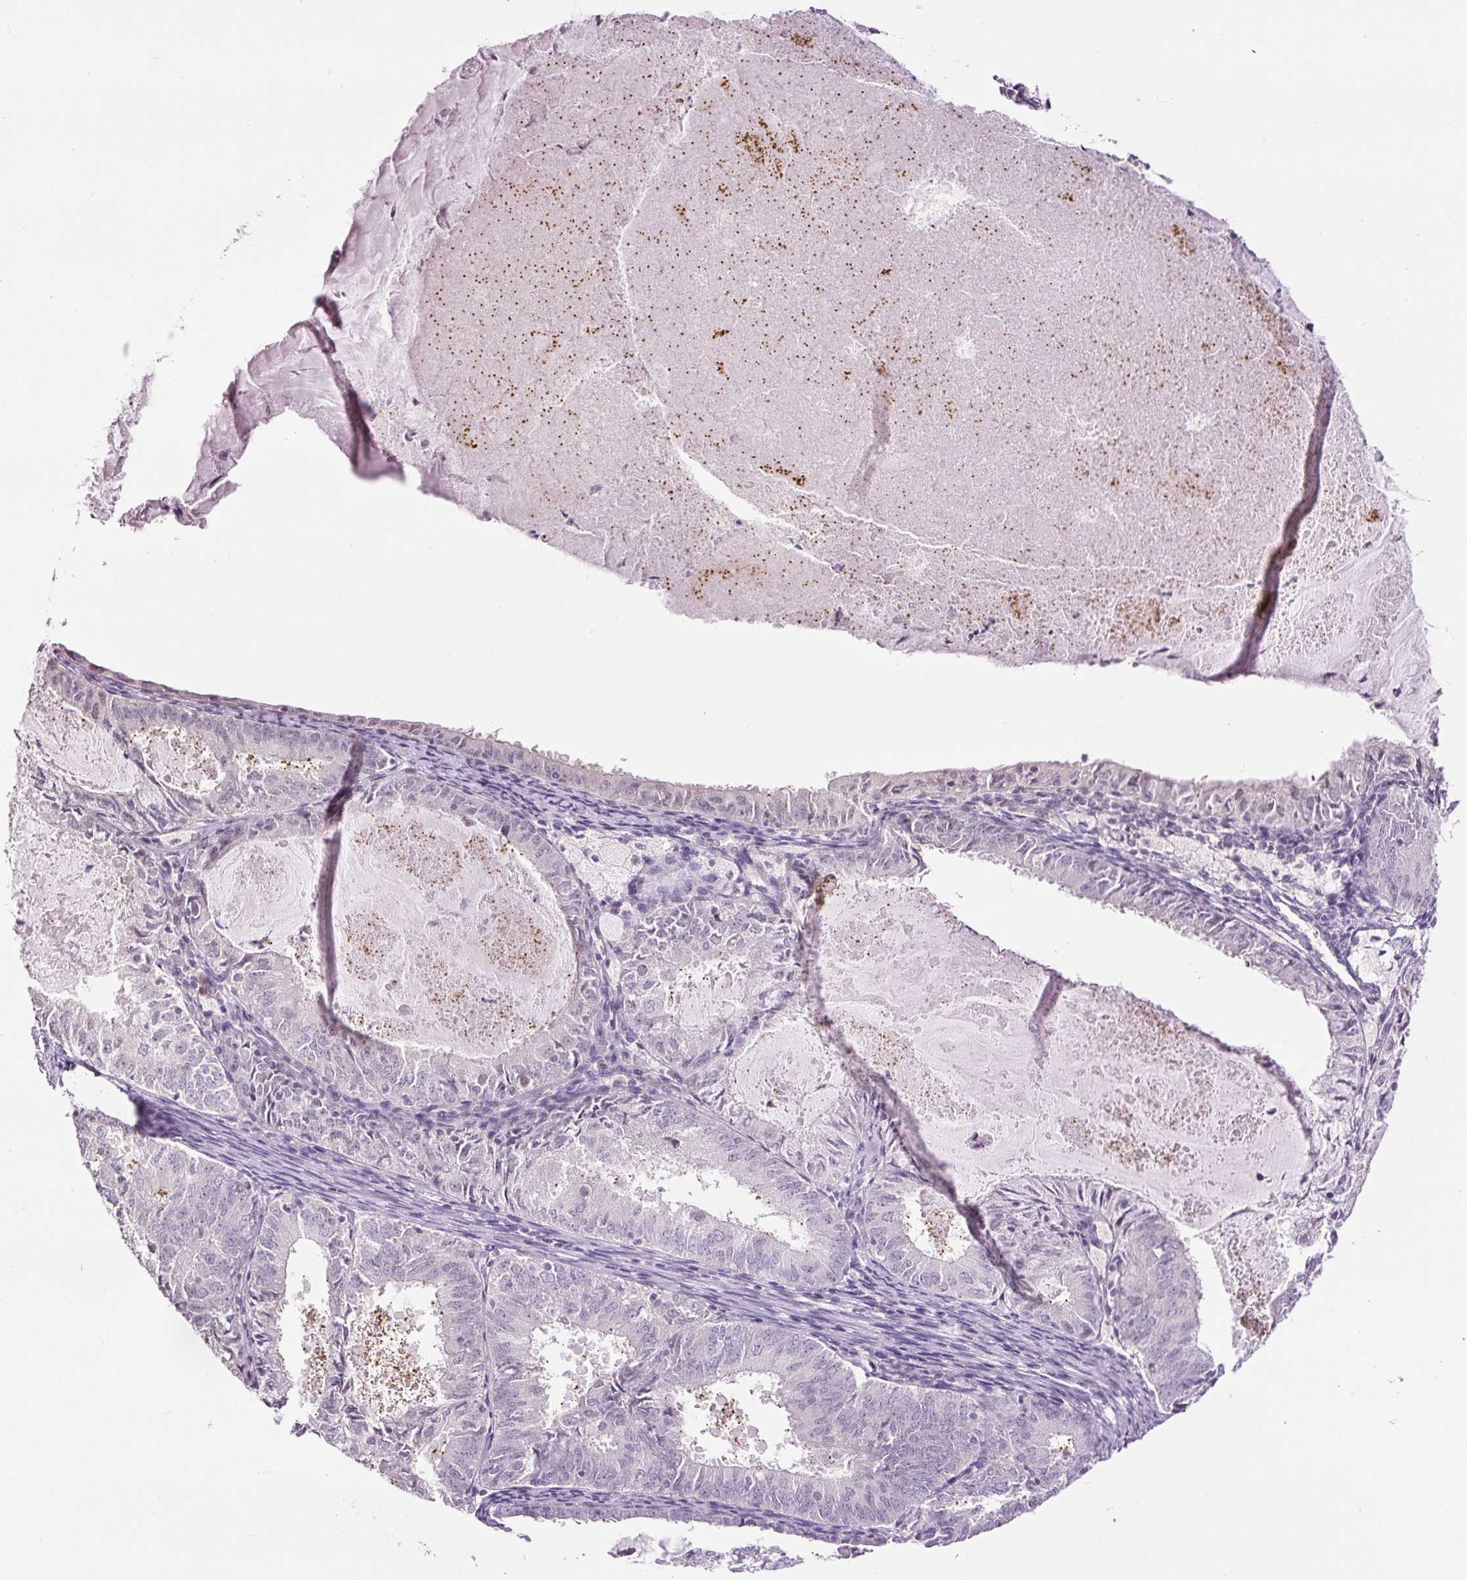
{"staining": {"intensity": "negative", "quantity": "none", "location": "none"}, "tissue": "endometrial cancer", "cell_type": "Tumor cells", "image_type": "cancer", "snomed": [{"axis": "morphology", "description": "Adenocarcinoma, NOS"}, {"axis": "topography", "description": "Endometrium"}], "caption": "This is an immunohistochemistry histopathology image of human adenocarcinoma (endometrial). There is no staining in tumor cells.", "gene": "RACGAP1", "patient": {"sex": "female", "age": 57}}